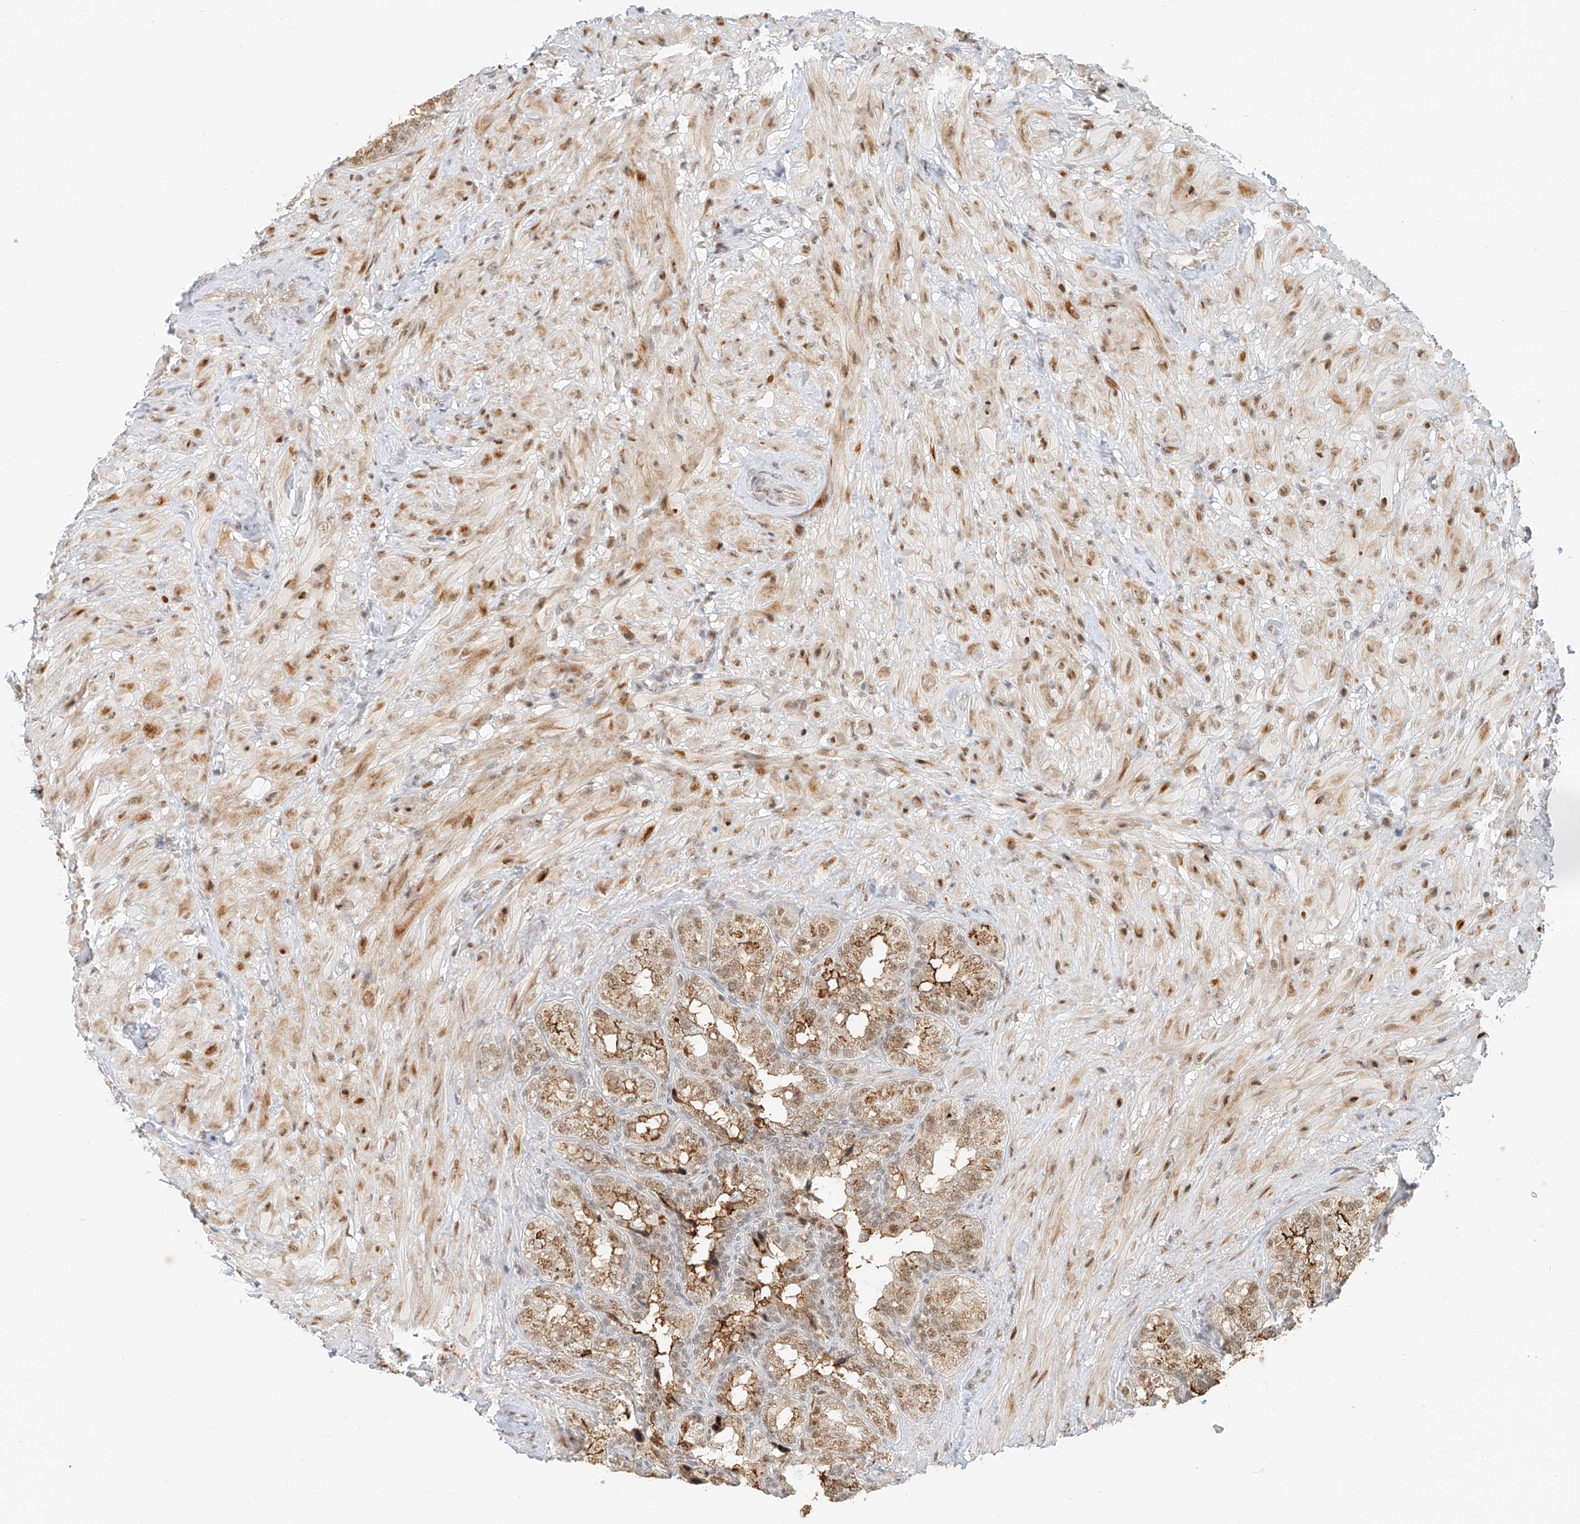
{"staining": {"intensity": "moderate", "quantity": ">75%", "location": "cytoplasmic/membranous,nuclear"}, "tissue": "seminal vesicle", "cell_type": "Glandular cells", "image_type": "normal", "snomed": [{"axis": "morphology", "description": "Normal tissue, NOS"}, {"axis": "topography", "description": "Seminal veicle"}, {"axis": "topography", "description": "Peripheral nerve tissue"}], "caption": "Protein expression by IHC shows moderate cytoplasmic/membranous,nuclear staining in approximately >75% of glandular cells in benign seminal vesicle. The staining was performed using DAB (3,3'-diaminobenzidine), with brown indicating positive protein expression. Nuclei are stained blue with hematoxylin.", "gene": "CXorf58", "patient": {"sex": "male", "age": 63}}